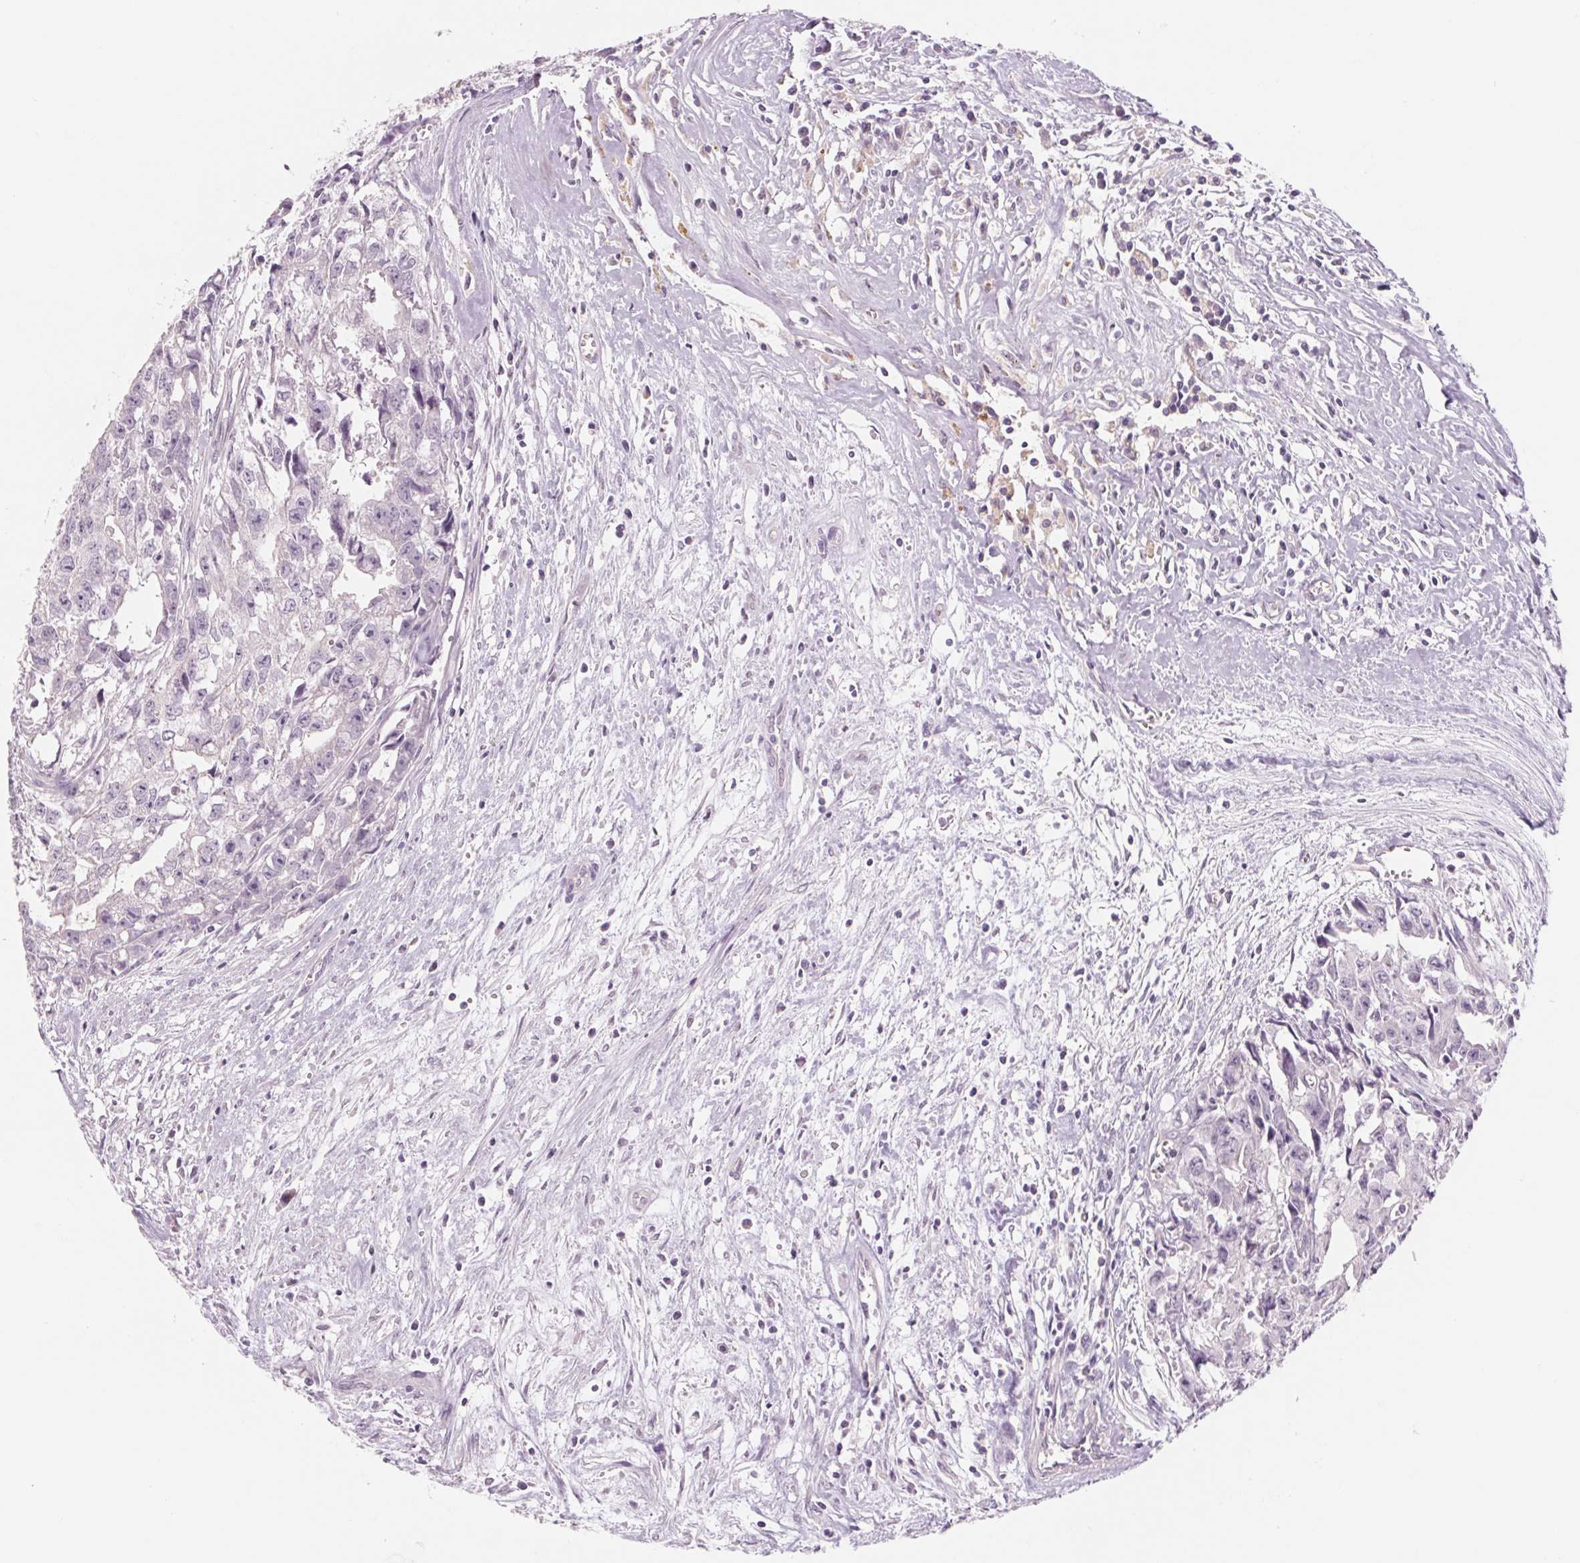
{"staining": {"intensity": "negative", "quantity": "none", "location": "none"}, "tissue": "testis cancer", "cell_type": "Tumor cells", "image_type": "cancer", "snomed": [{"axis": "morphology", "description": "Carcinoma, Embryonal, NOS"}, {"axis": "morphology", "description": "Teratoma, malignant, NOS"}, {"axis": "topography", "description": "Testis"}], "caption": "Tumor cells are negative for protein expression in human malignant teratoma (testis). Brightfield microscopy of immunohistochemistry (IHC) stained with DAB (3,3'-diaminobenzidine) (brown) and hematoxylin (blue), captured at high magnification.", "gene": "POU1F1", "patient": {"sex": "male", "age": 24}}